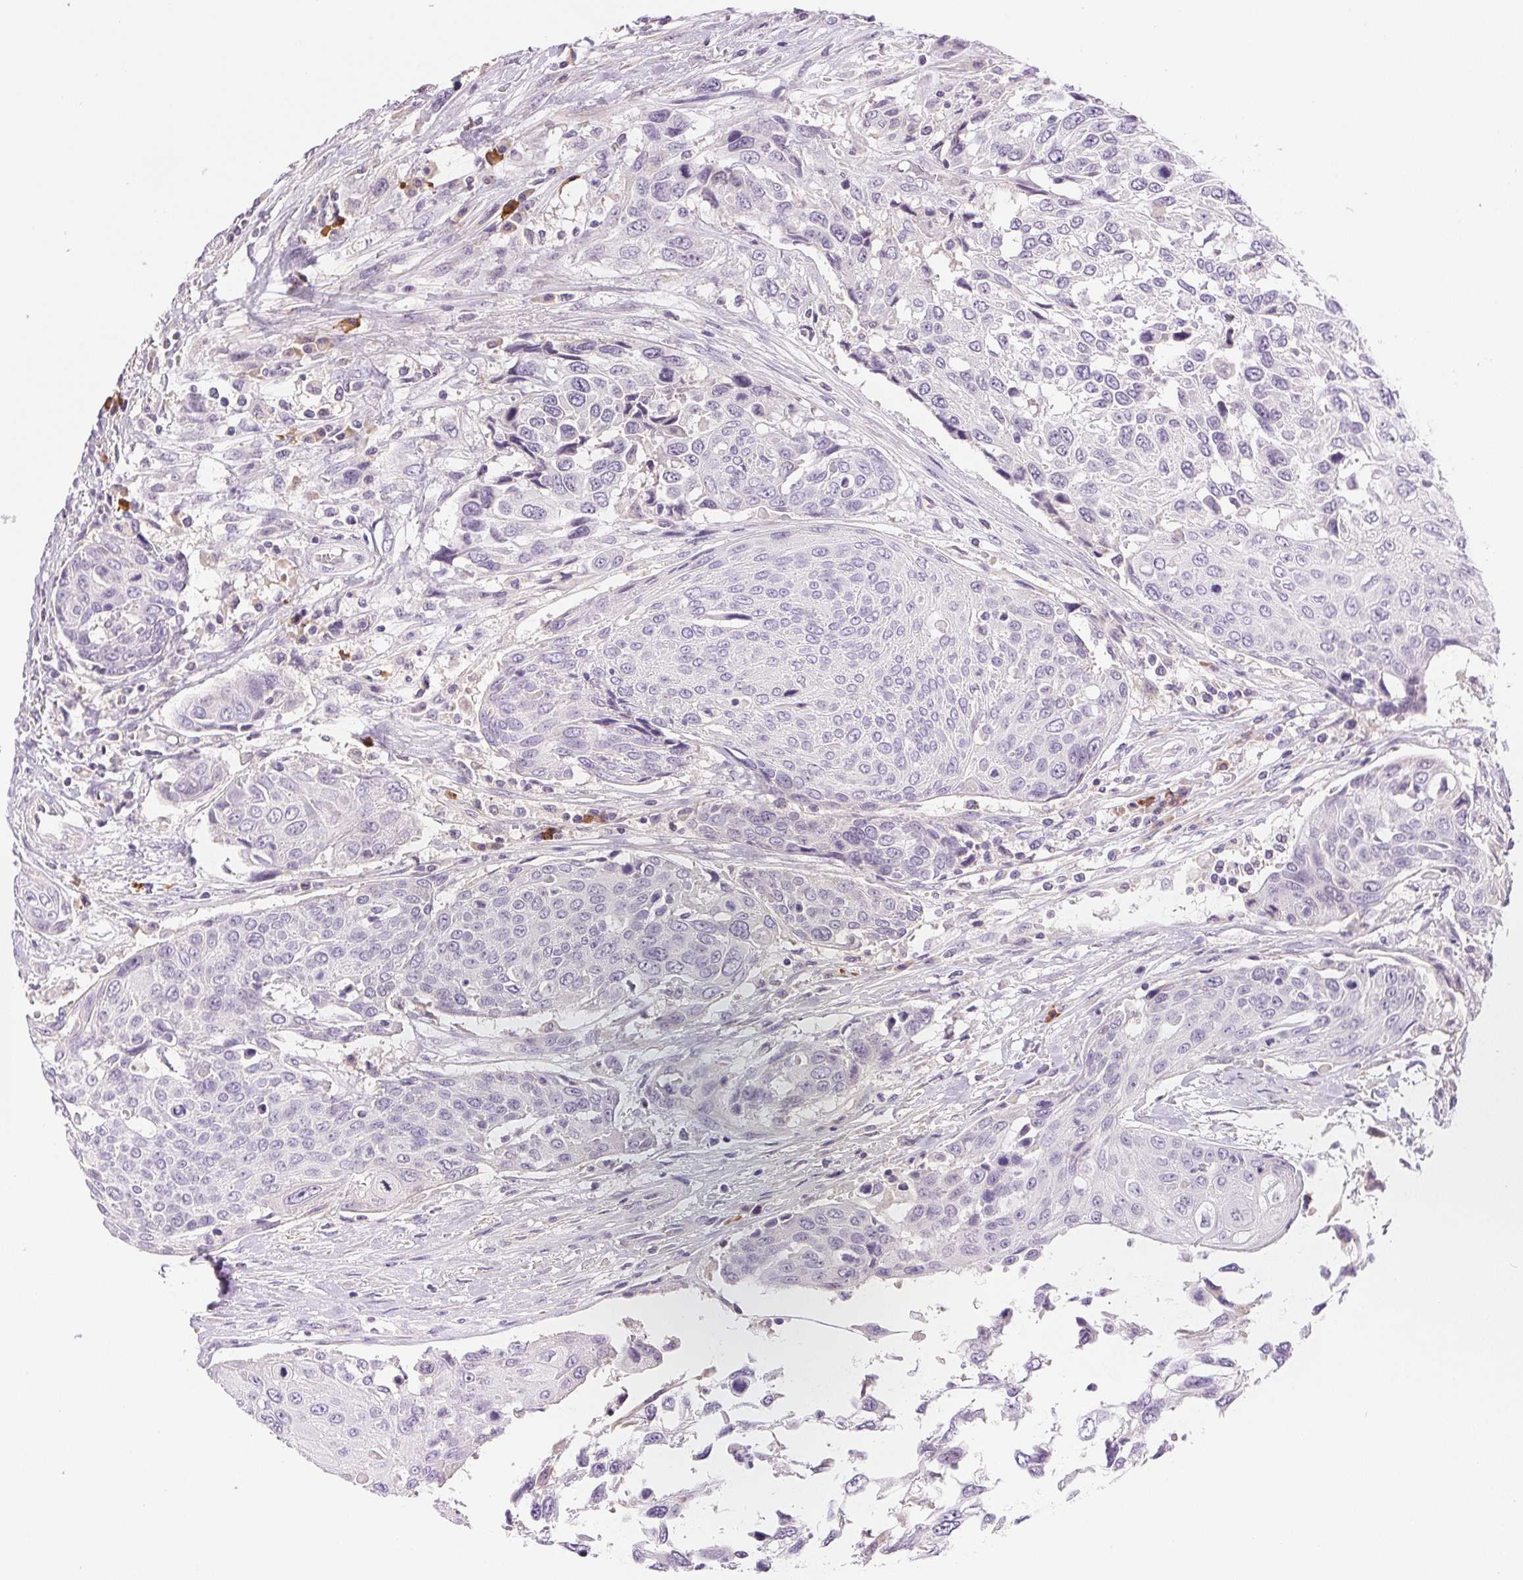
{"staining": {"intensity": "negative", "quantity": "none", "location": "none"}, "tissue": "urothelial cancer", "cell_type": "Tumor cells", "image_type": "cancer", "snomed": [{"axis": "morphology", "description": "Urothelial carcinoma, High grade"}, {"axis": "topography", "description": "Urinary bladder"}], "caption": "A histopathology image of human urothelial cancer is negative for staining in tumor cells.", "gene": "IFIT1B", "patient": {"sex": "female", "age": 70}}